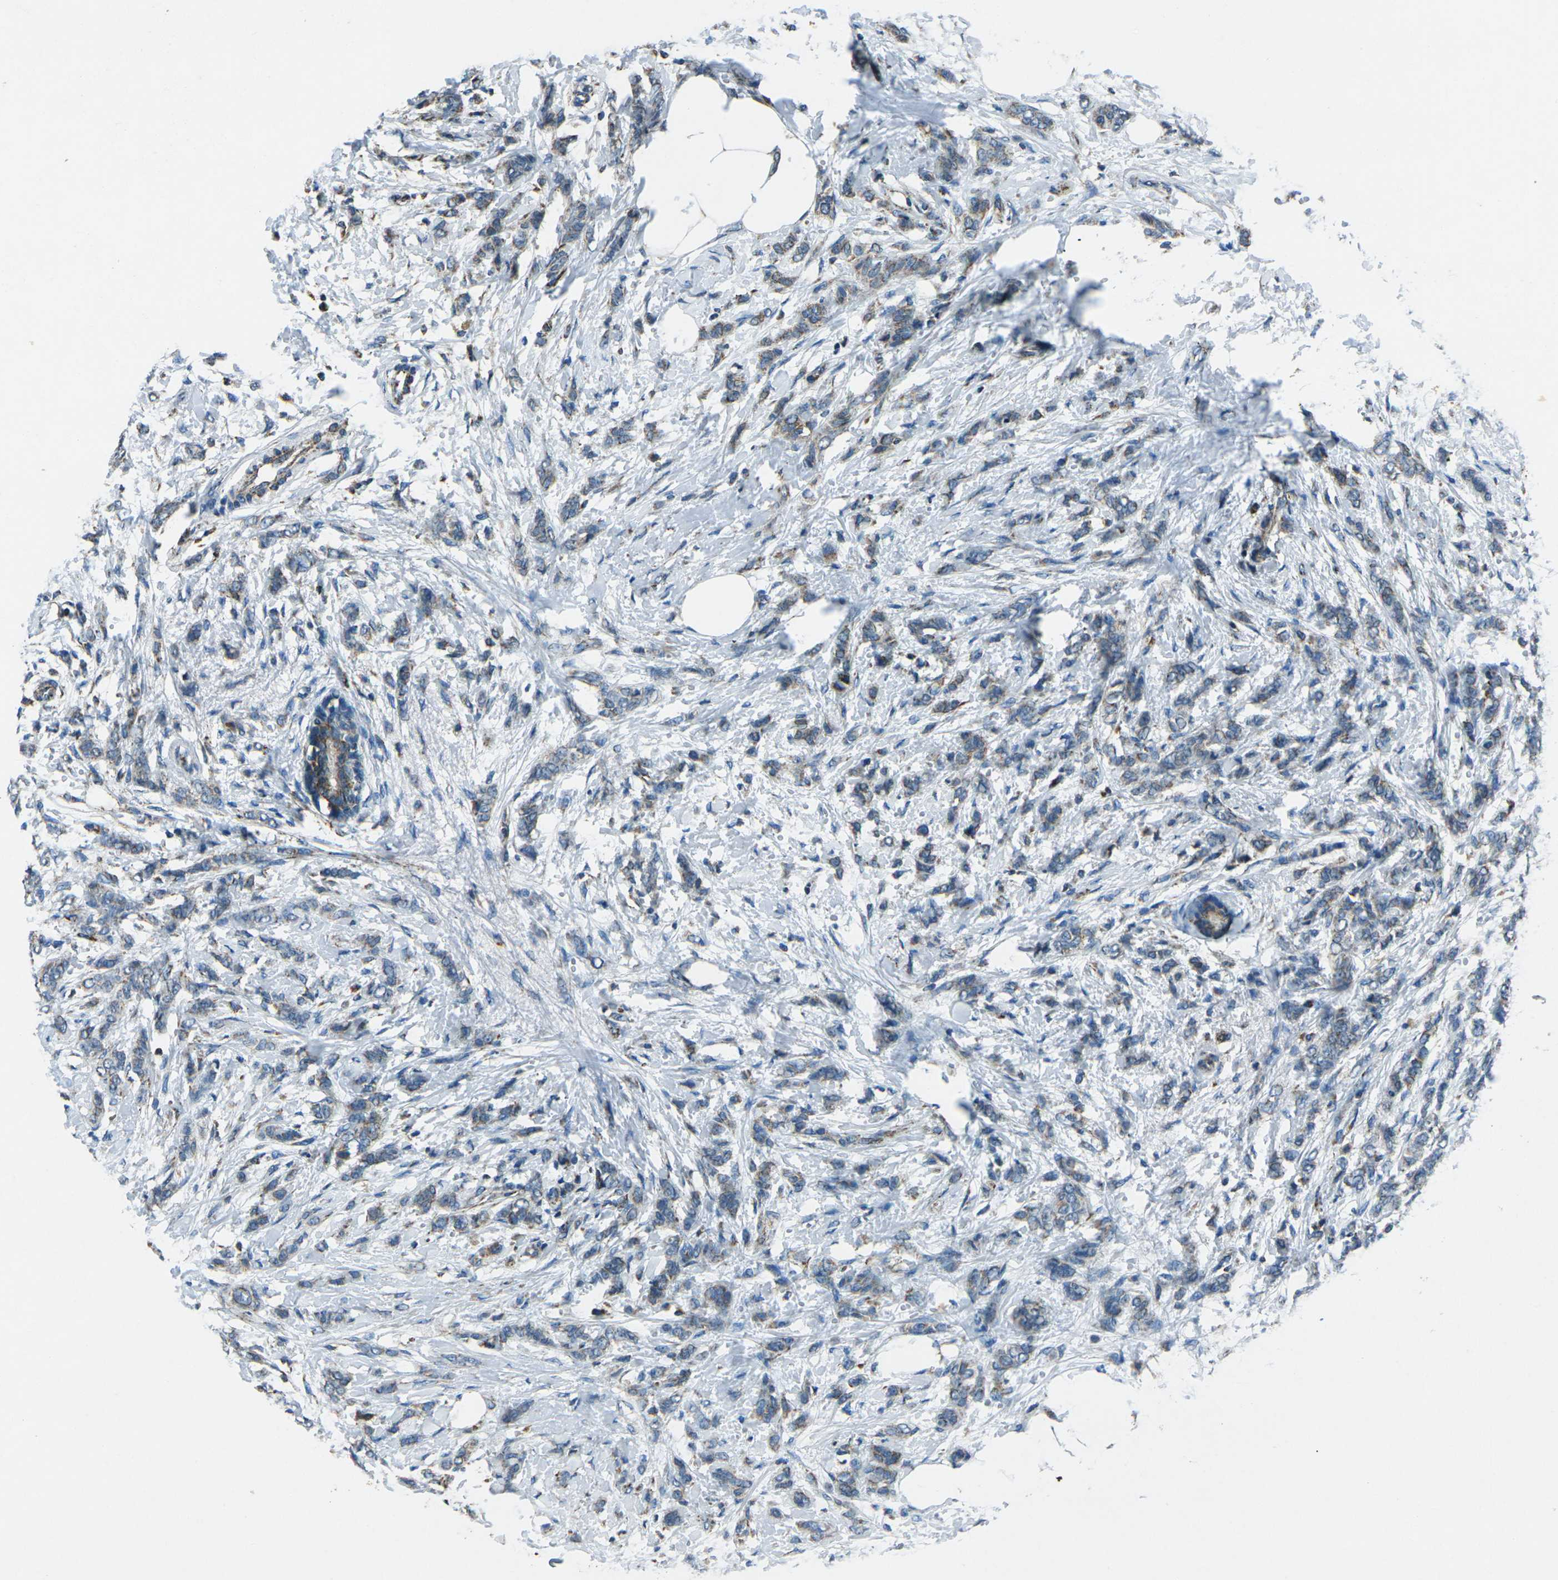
{"staining": {"intensity": "weak", "quantity": ">75%", "location": "cytoplasmic/membranous"}, "tissue": "breast cancer", "cell_type": "Tumor cells", "image_type": "cancer", "snomed": [{"axis": "morphology", "description": "Lobular carcinoma, in situ"}, {"axis": "morphology", "description": "Lobular carcinoma"}, {"axis": "topography", "description": "Breast"}], "caption": "Tumor cells demonstrate low levels of weak cytoplasmic/membranous staining in approximately >75% of cells in breast cancer (lobular carcinoma).", "gene": "IRF3", "patient": {"sex": "female", "age": 41}}